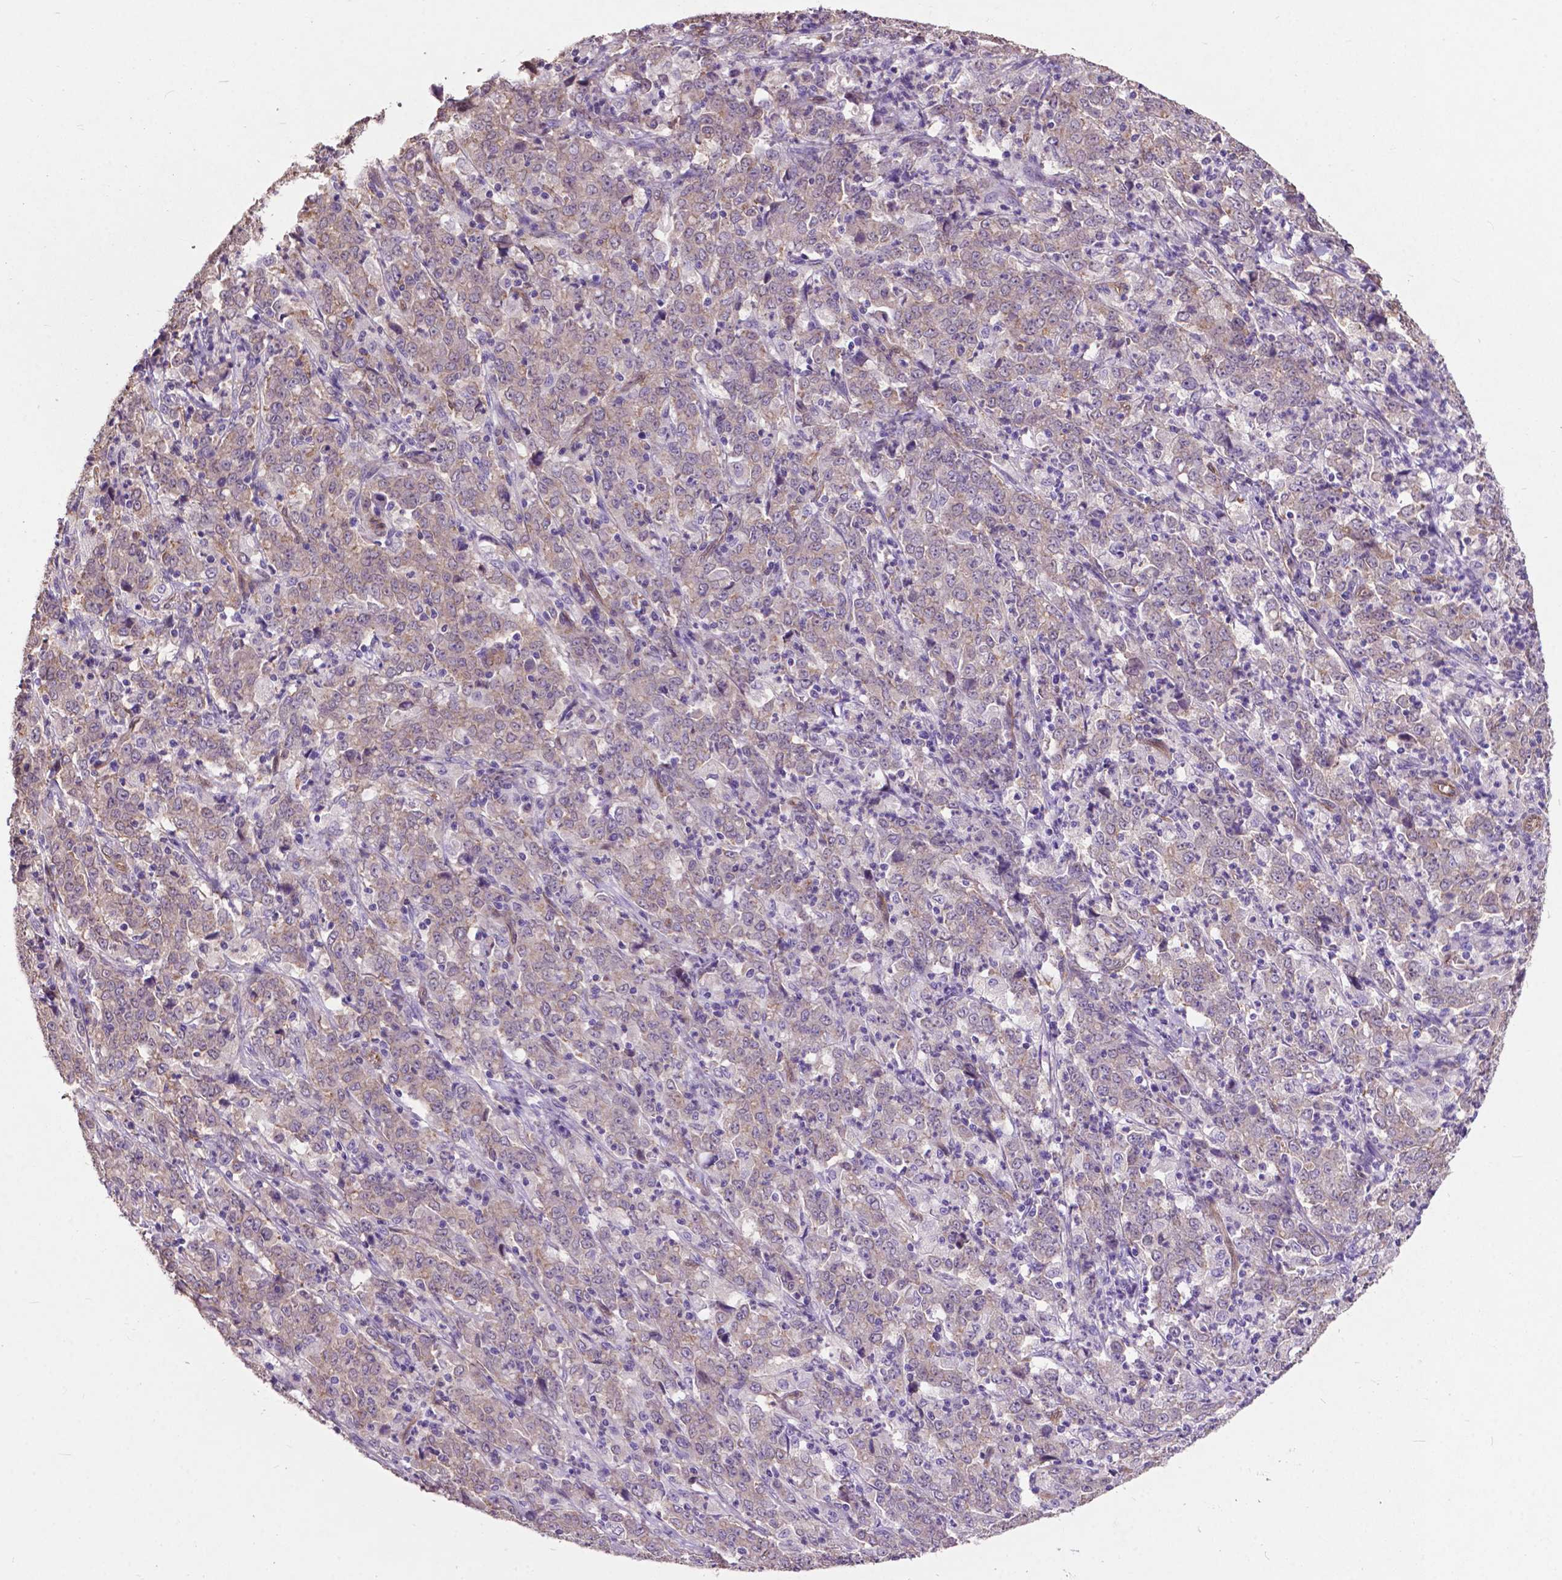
{"staining": {"intensity": "negative", "quantity": "none", "location": "none"}, "tissue": "stomach cancer", "cell_type": "Tumor cells", "image_type": "cancer", "snomed": [{"axis": "morphology", "description": "Adenocarcinoma, NOS"}, {"axis": "topography", "description": "Stomach, lower"}], "caption": "Tumor cells are negative for brown protein staining in stomach cancer (adenocarcinoma). (DAB IHC, high magnification).", "gene": "PDLIM1", "patient": {"sex": "female", "age": 71}}